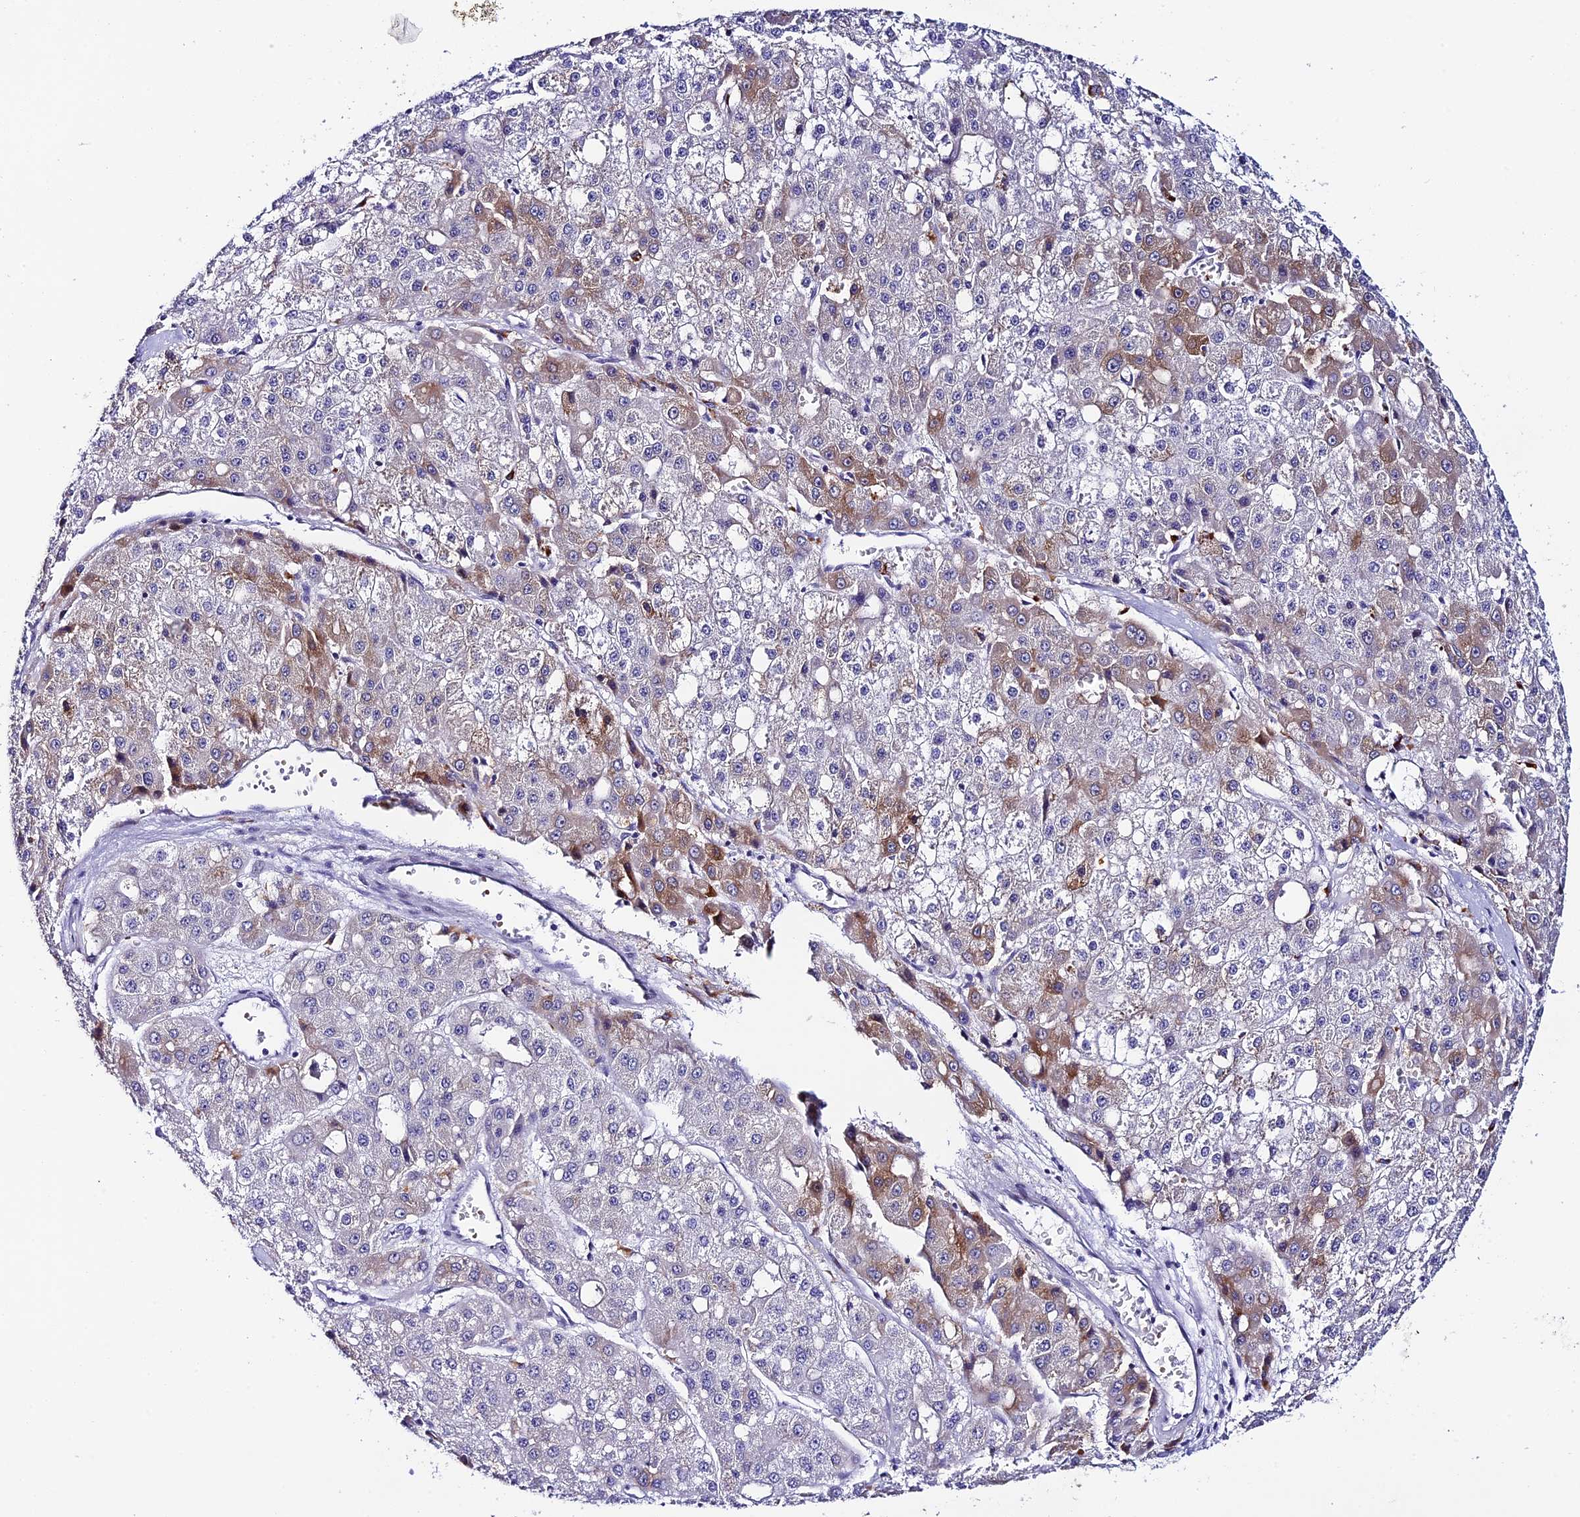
{"staining": {"intensity": "moderate", "quantity": "<25%", "location": "cytoplasmic/membranous"}, "tissue": "liver cancer", "cell_type": "Tumor cells", "image_type": "cancer", "snomed": [{"axis": "morphology", "description": "Carcinoma, Hepatocellular, NOS"}, {"axis": "topography", "description": "Liver"}], "caption": "This is an image of immunohistochemistry (IHC) staining of liver hepatocellular carcinoma, which shows moderate positivity in the cytoplasmic/membranous of tumor cells.", "gene": "RASGEF1B", "patient": {"sex": "male", "age": 47}}